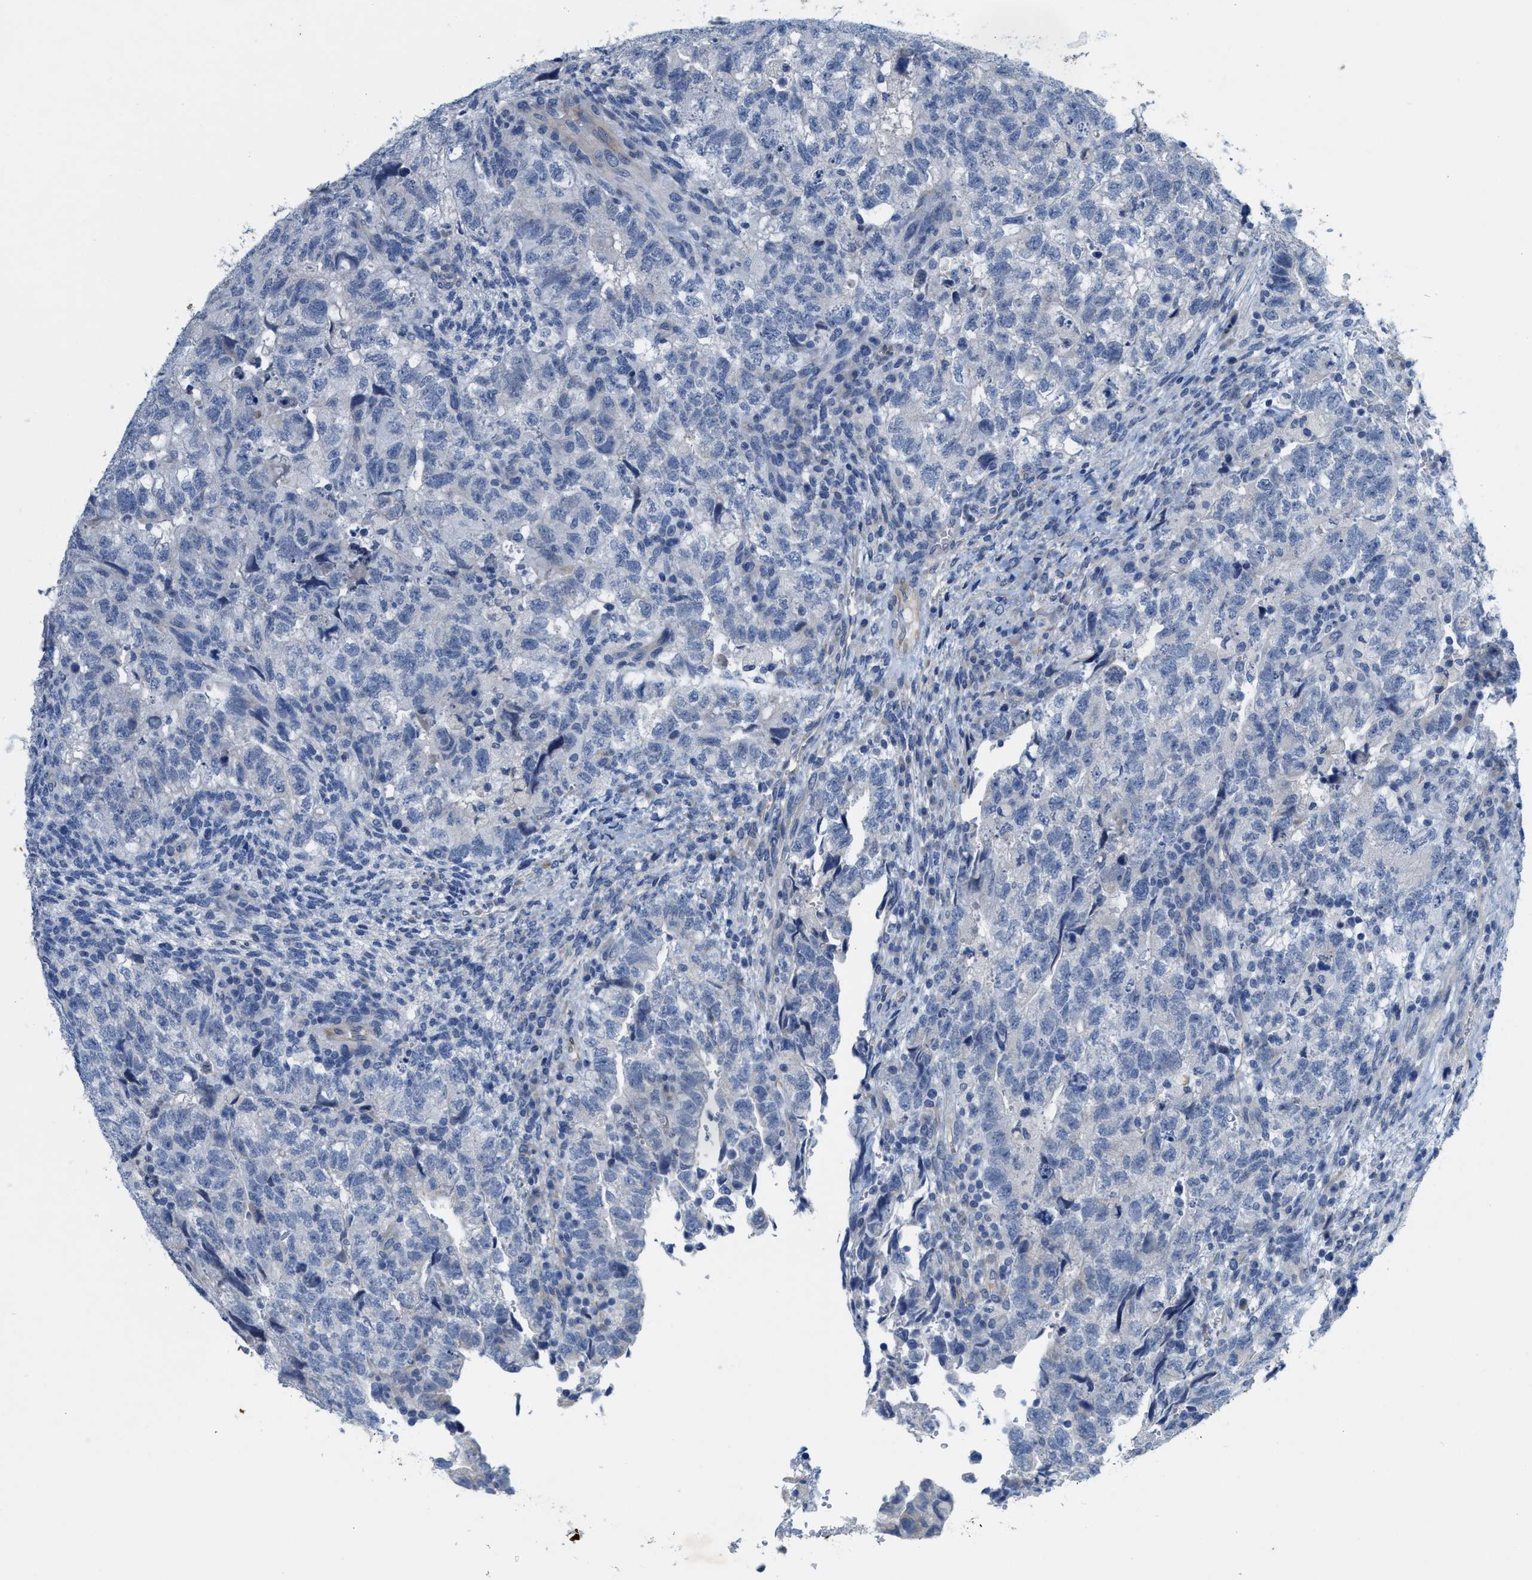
{"staining": {"intensity": "negative", "quantity": "none", "location": "none"}, "tissue": "testis cancer", "cell_type": "Tumor cells", "image_type": "cancer", "snomed": [{"axis": "morphology", "description": "Carcinoma, Embryonal, NOS"}, {"axis": "topography", "description": "Testis"}], "caption": "The micrograph shows no staining of tumor cells in testis cancer.", "gene": "CPA2", "patient": {"sex": "male", "age": 36}}